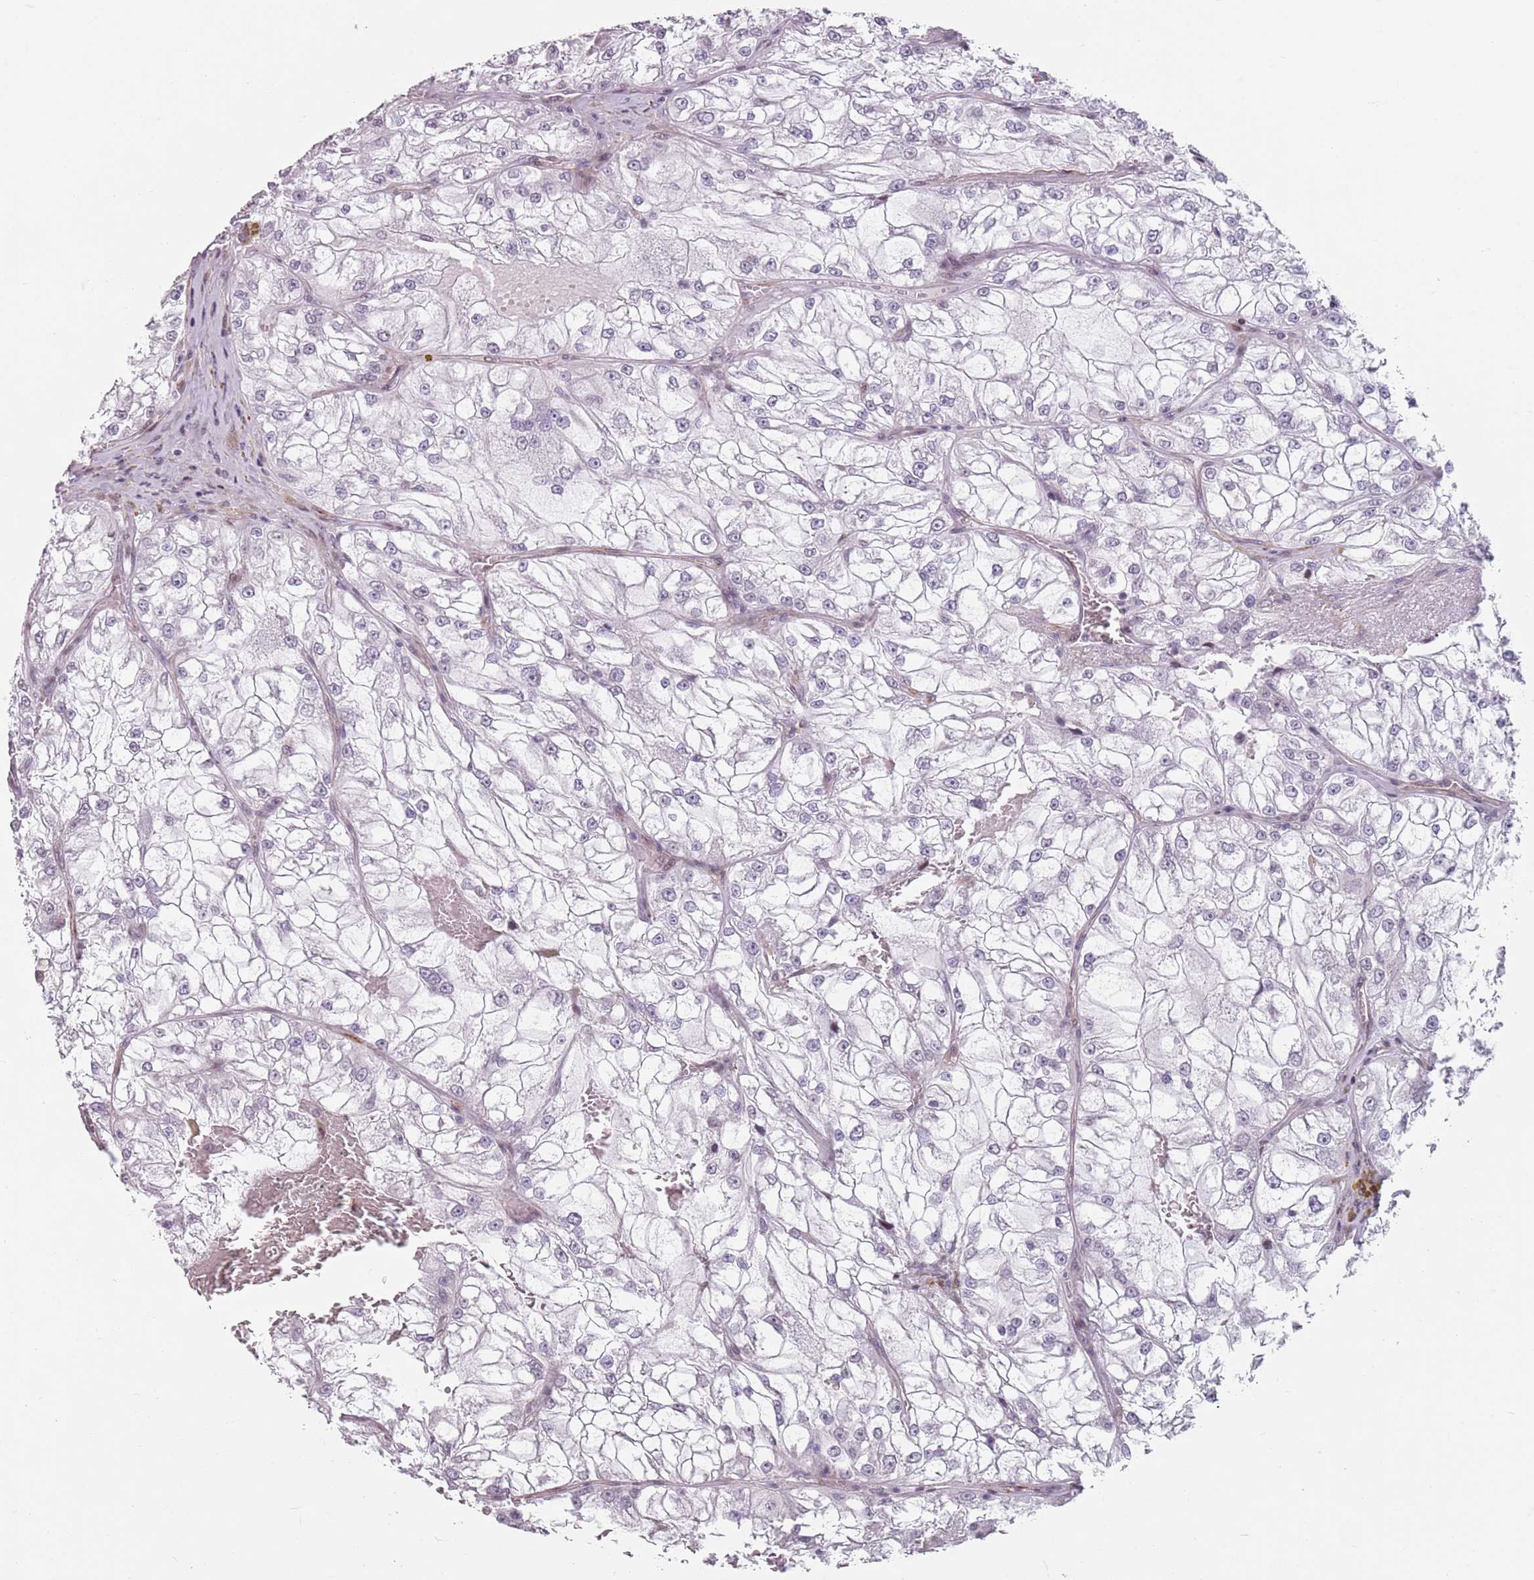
{"staining": {"intensity": "negative", "quantity": "none", "location": "none"}, "tissue": "renal cancer", "cell_type": "Tumor cells", "image_type": "cancer", "snomed": [{"axis": "morphology", "description": "Adenocarcinoma, NOS"}, {"axis": "topography", "description": "Kidney"}], "caption": "The IHC micrograph has no significant staining in tumor cells of adenocarcinoma (renal) tissue.", "gene": "TMC4", "patient": {"sex": "female", "age": 72}}